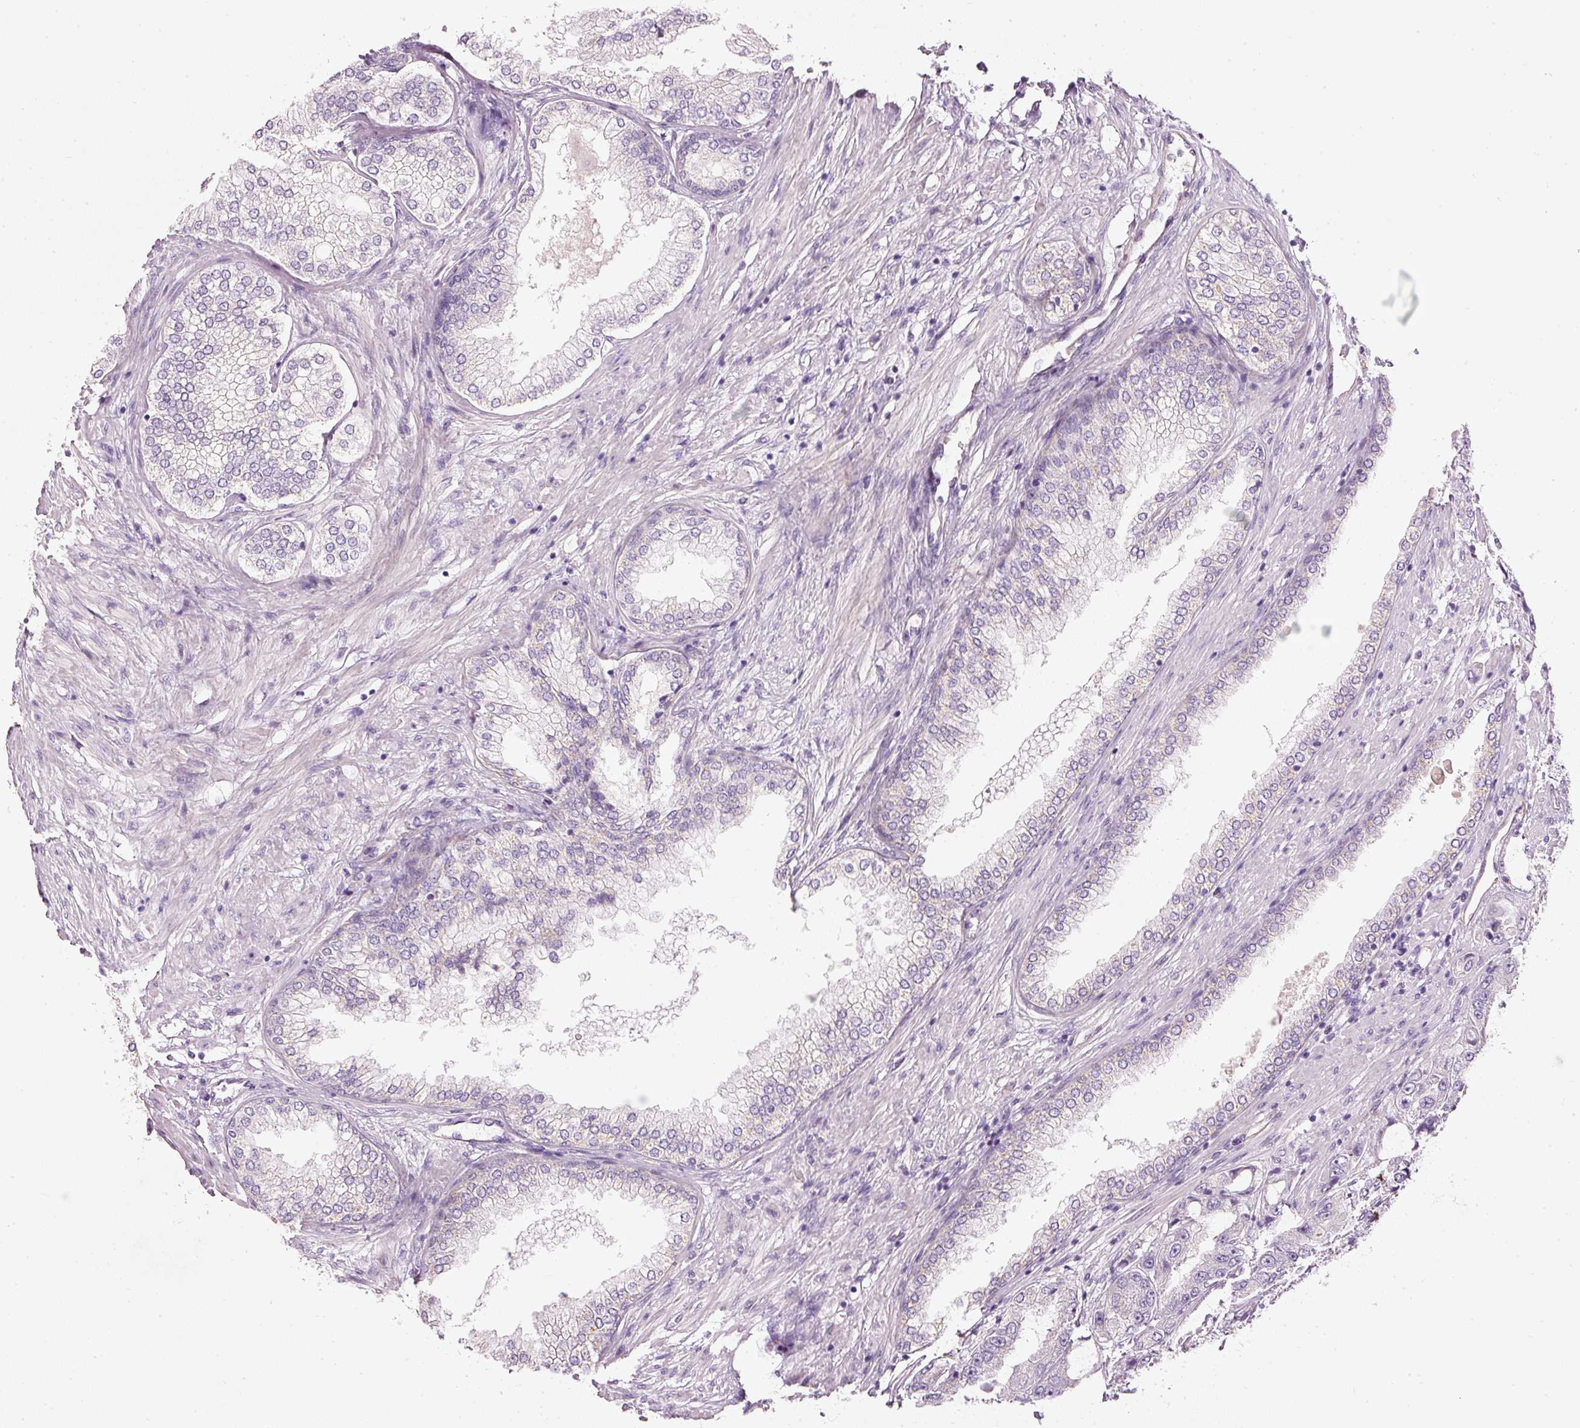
{"staining": {"intensity": "weak", "quantity": "25%-75%", "location": "cytoplasmic/membranous"}, "tissue": "prostate cancer", "cell_type": "Tumor cells", "image_type": "cancer", "snomed": [{"axis": "morphology", "description": "Adenocarcinoma, High grade"}, {"axis": "topography", "description": "Prostate"}], "caption": "Adenocarcinoma (high-grade) (prostate) stained with a brown dye shows weak cytoplasmic/membranous positive staining in about 25%-75% of tumor cells.", "gene": "OSR2", "patient": {"sex": "male", "age": 71}}